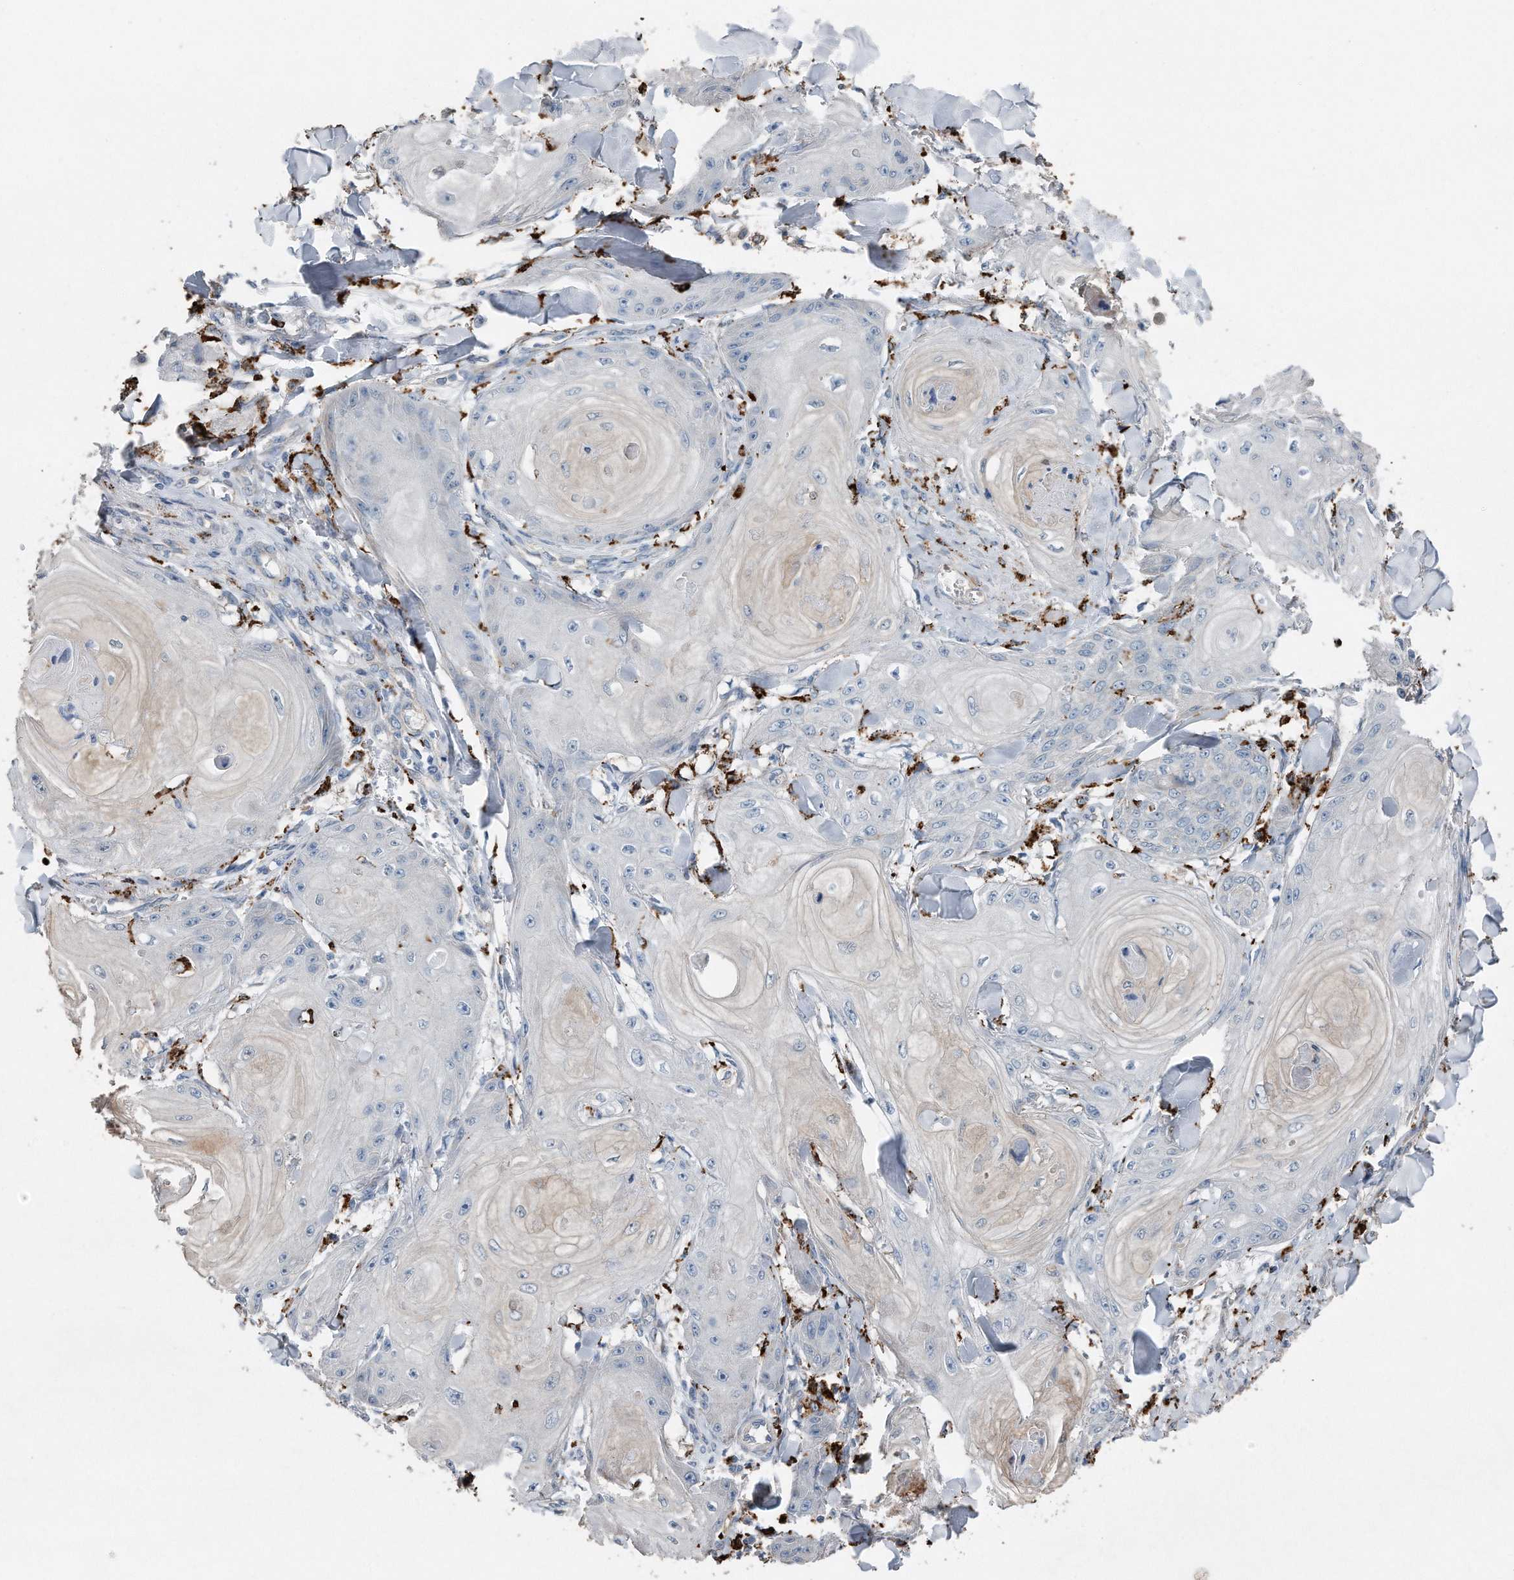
{"staining": {"intensity": "negative", "quantity": "none", "location": "none"}, "tissue": "skin cancer", "cell_type": "Tumor cells", "image_type": "cancer", "snomed": [{"axis": "morphology", "description": "Squamous cell carcinoma, NOS"}, {"axis": "topography", "description": "Skin"}], "caption": "High magnification brightfield microscopy of skin squamous cell carcinoma stained with DAB (brown) and counterstained with hematoxylin (blue): tumor cells show no significant staining.", "gene": "ZNF772", "patient": {"sex": "male", "age": 74}}